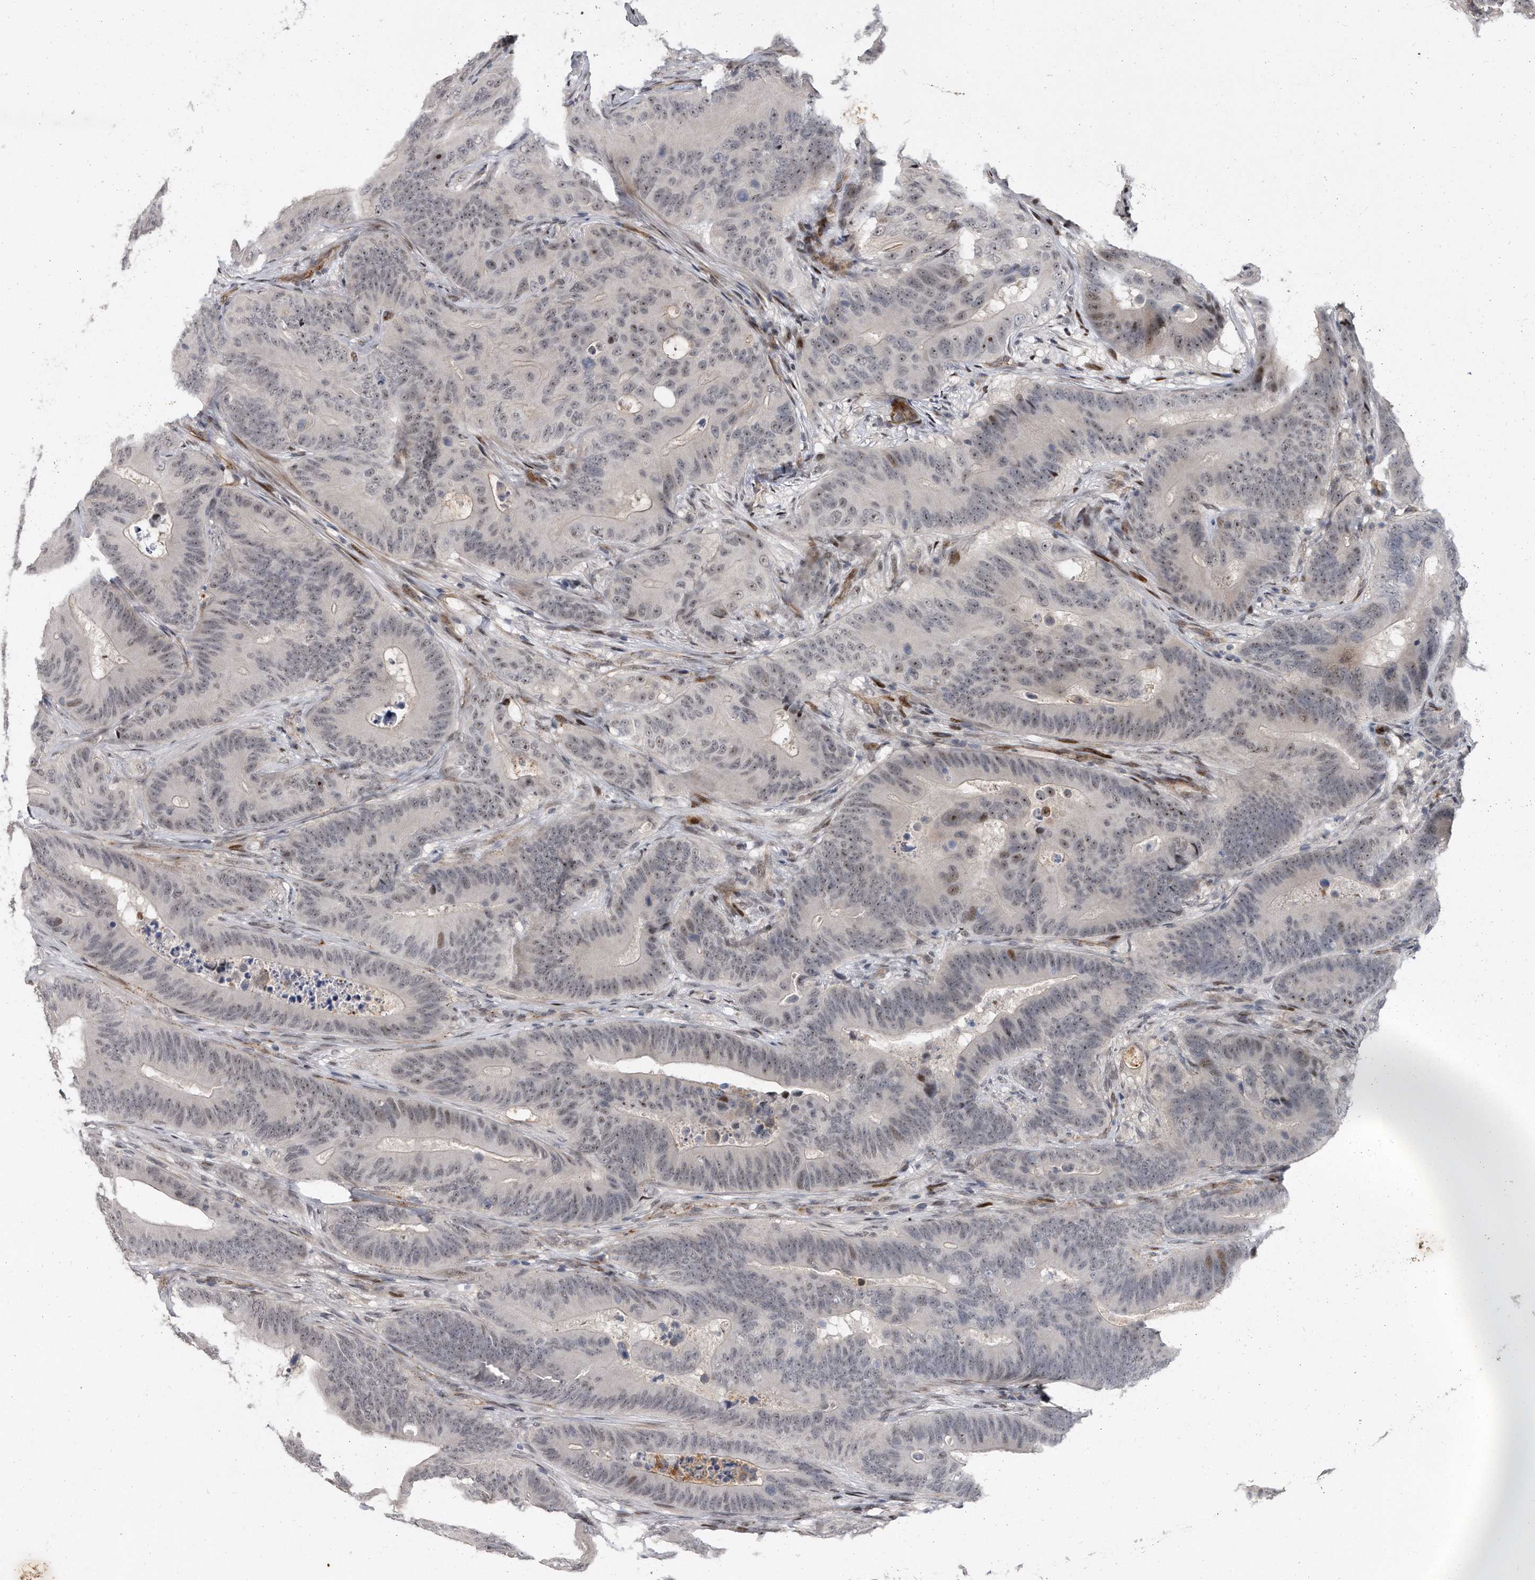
{"staining": {"intensity": "weak", "quantity": "<25%", "location": "nuclear"}, "tissue": "colorectal cancer", "cell_type": "Tumor cells", "image_type": "cancer", "snomed": [{"axis": "morphology", "description": "Adenocarcinoma, NOS"}, {"axis": "topography", "description": "Colon"}], "caption": "IHC of human adenocarcinoma (colorectal) reveals no expression in tumor cells.", "gene": "PGBD2", "patient": {"sex": "male", "age": 83}}